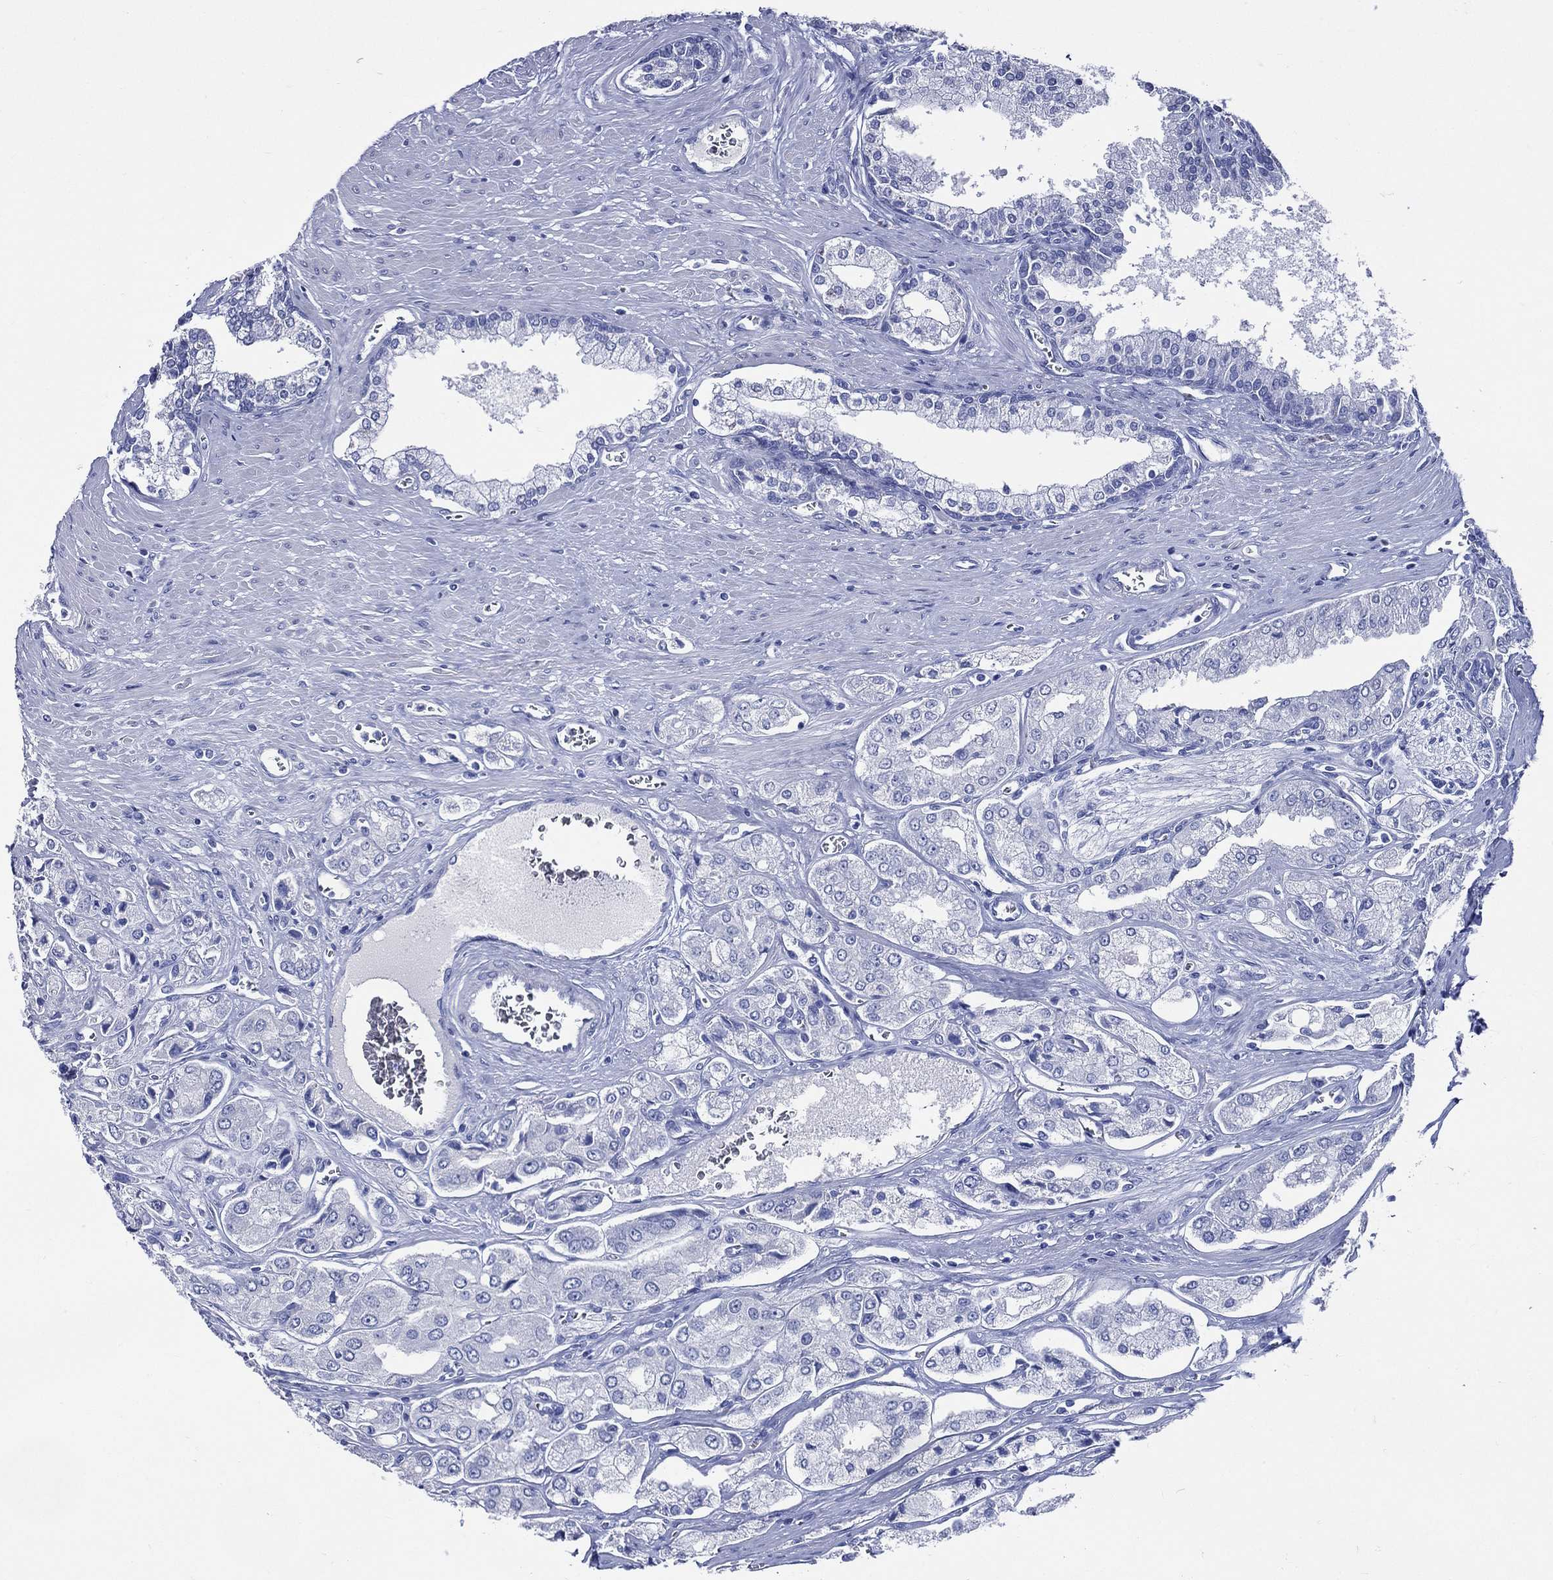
{"staining": {"intensity": "negative", "quantity": "none", "location": "none"}, "tissue": "prostate cancer", "cell_type": "Tumor cells", "image_type": "cancer", "snomed": [{"axis": "morphology", "description": "Adenocarcinoma, NOS"}, {"axis": "topography", "description": "Prostate and seminal vesicle, NOS"}, {"axis": "topography", "description": "Prostate"}], "caption": "This is an immunohistochemistry histopathology image of human adenocarcinoma (prostate). There is no staining in tumor cells.", "gene": "ACE2", "patient": {"sex": "male", "age": 67}}